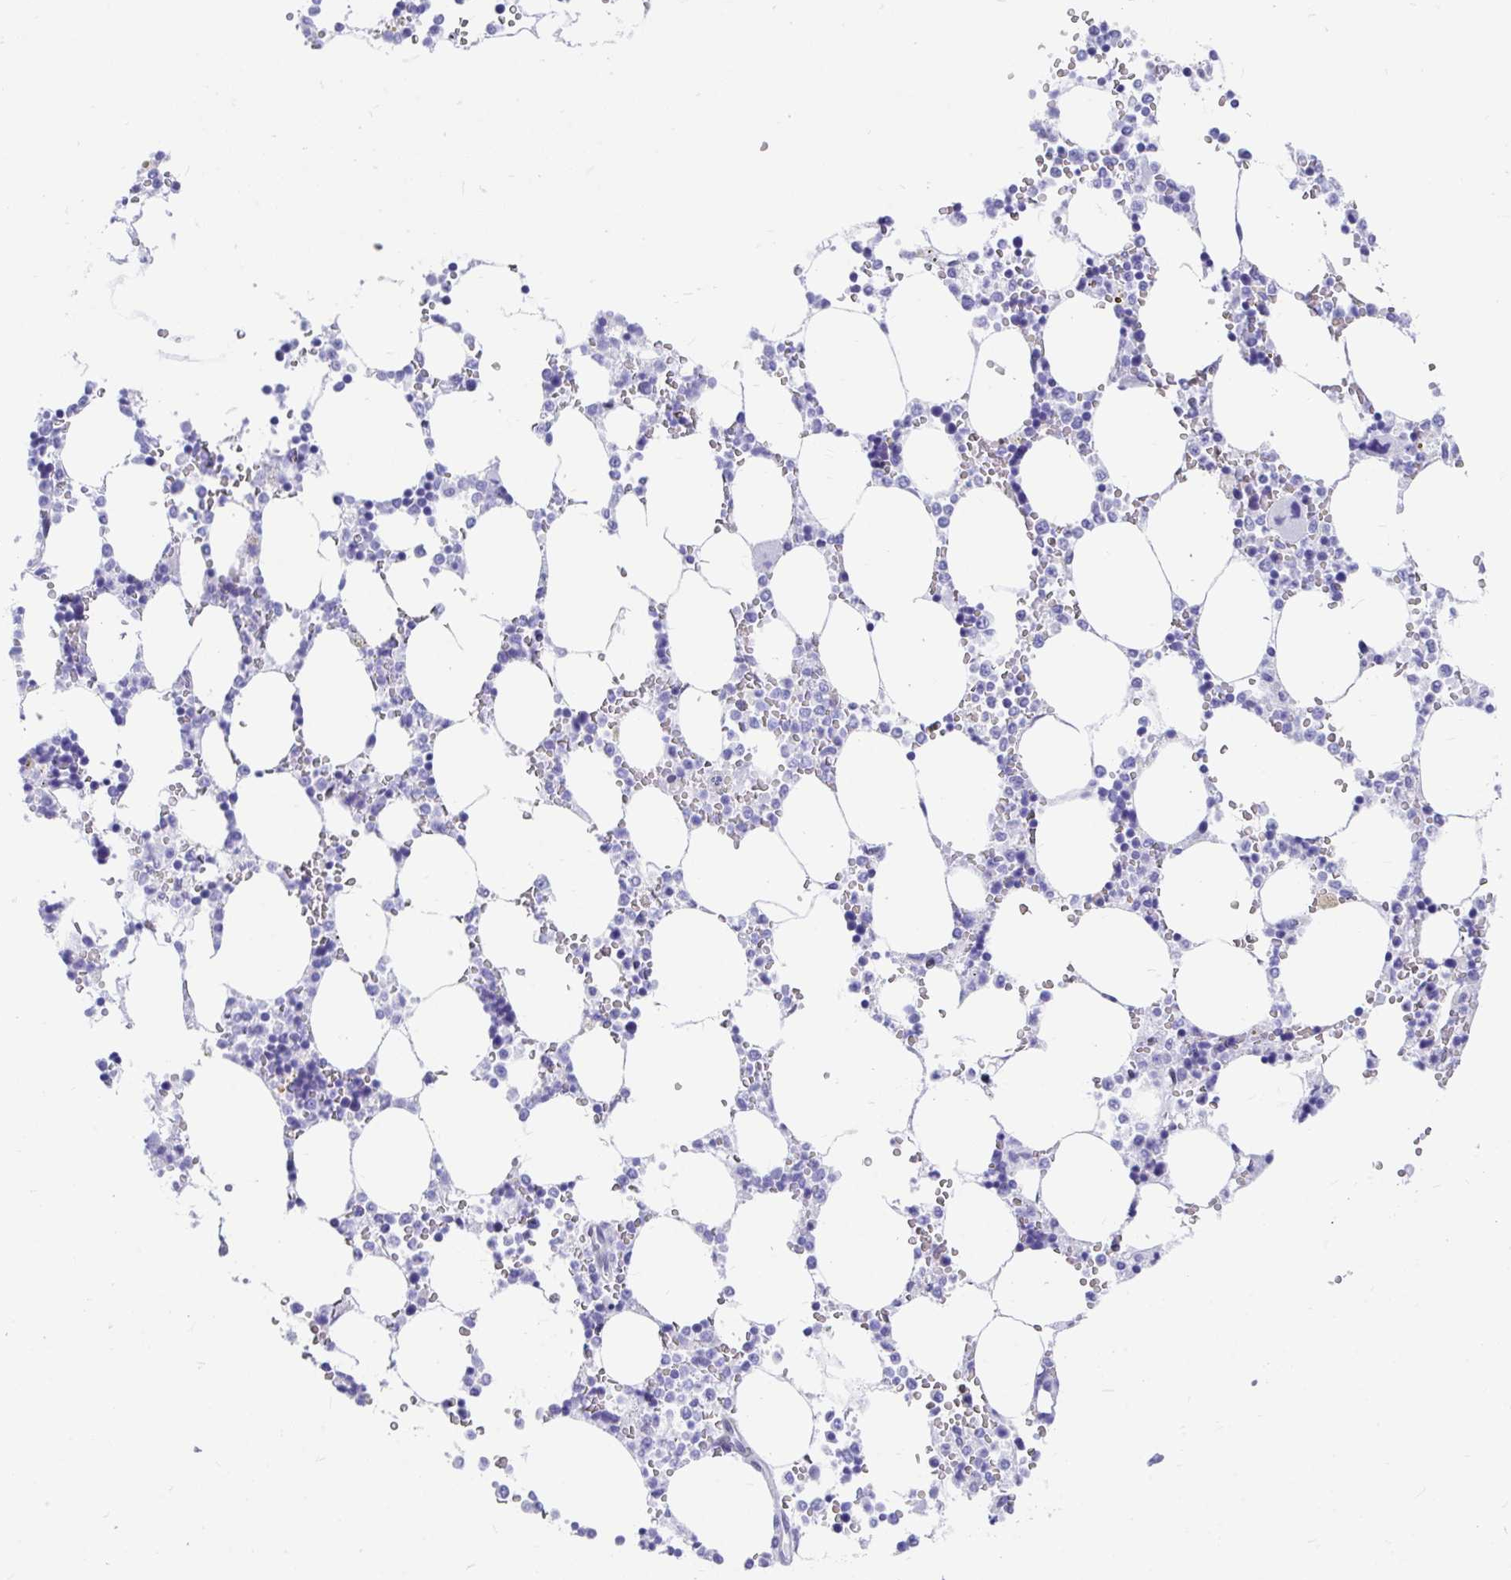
{"staining": {"intensity": "negative", "quantity": "none", "location": "none"}, "tissue": "bone marrow", "cell_type": "Hematopoietic cells", "image_type": "normal", "snomed": [{"axis": "morphology", "description": "Normal tissue, NOS"}, {"axis": "topography", "description": "Bone marrow"}], "caption": "Immunohistochemistry micrograph of unremarkable bone marrow: human bone marrow stained with DAB (3,3'-diaminobenzidine) reveals no significant protein staining in hematopoietic cells. Brightfield microscopy of IHC stained with DAB (3,3'-diaminobenzidine) (brown) and hematoxylin (blue), captured at high magnification.", "gene": "RBPMS", "patient": {"sex": "male", "age": 64}}